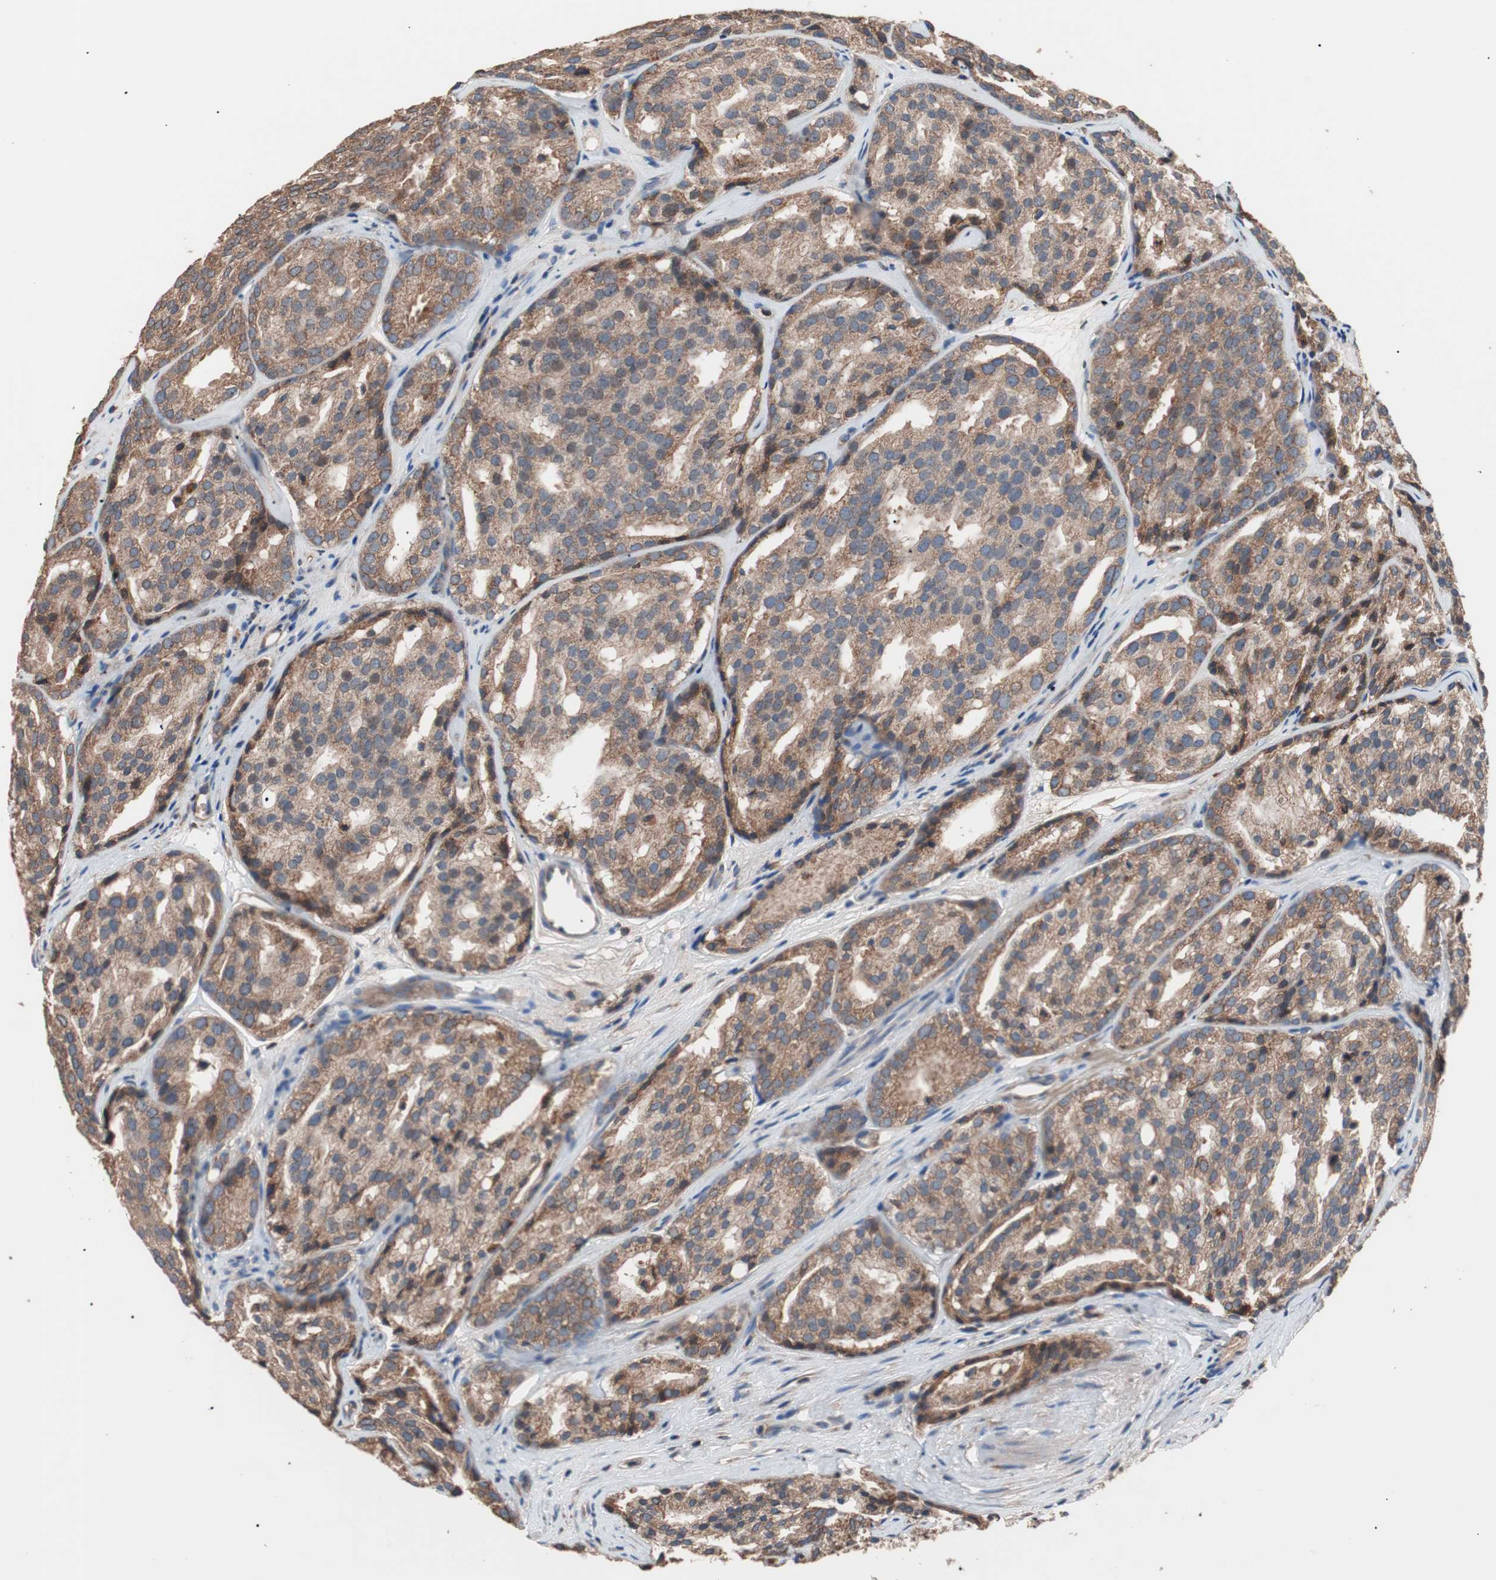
{"staining": {"intensity": "moderate", "quantity": ">75%", "location": "cytoplasmic/membranous"}, "tissue": "prostate cancer", "cell_type": "Tumor cells", "image_type": "cancer", "snomed": [{"axis": "morphology", "description": "Adenocarcinoma, High grade"}, {"axis": "topography", "description": "Prostate"}], "caption": "A histopathology image showing moderate cytoplasmic/membranous expression in about >75% of tumor cells in adenocarcinoma (high-grade) (prostate), as visualized by brown immunohistochemical staining.", "gene": "GLYCTK", "patient": {"sex": "male", "age": 64}}